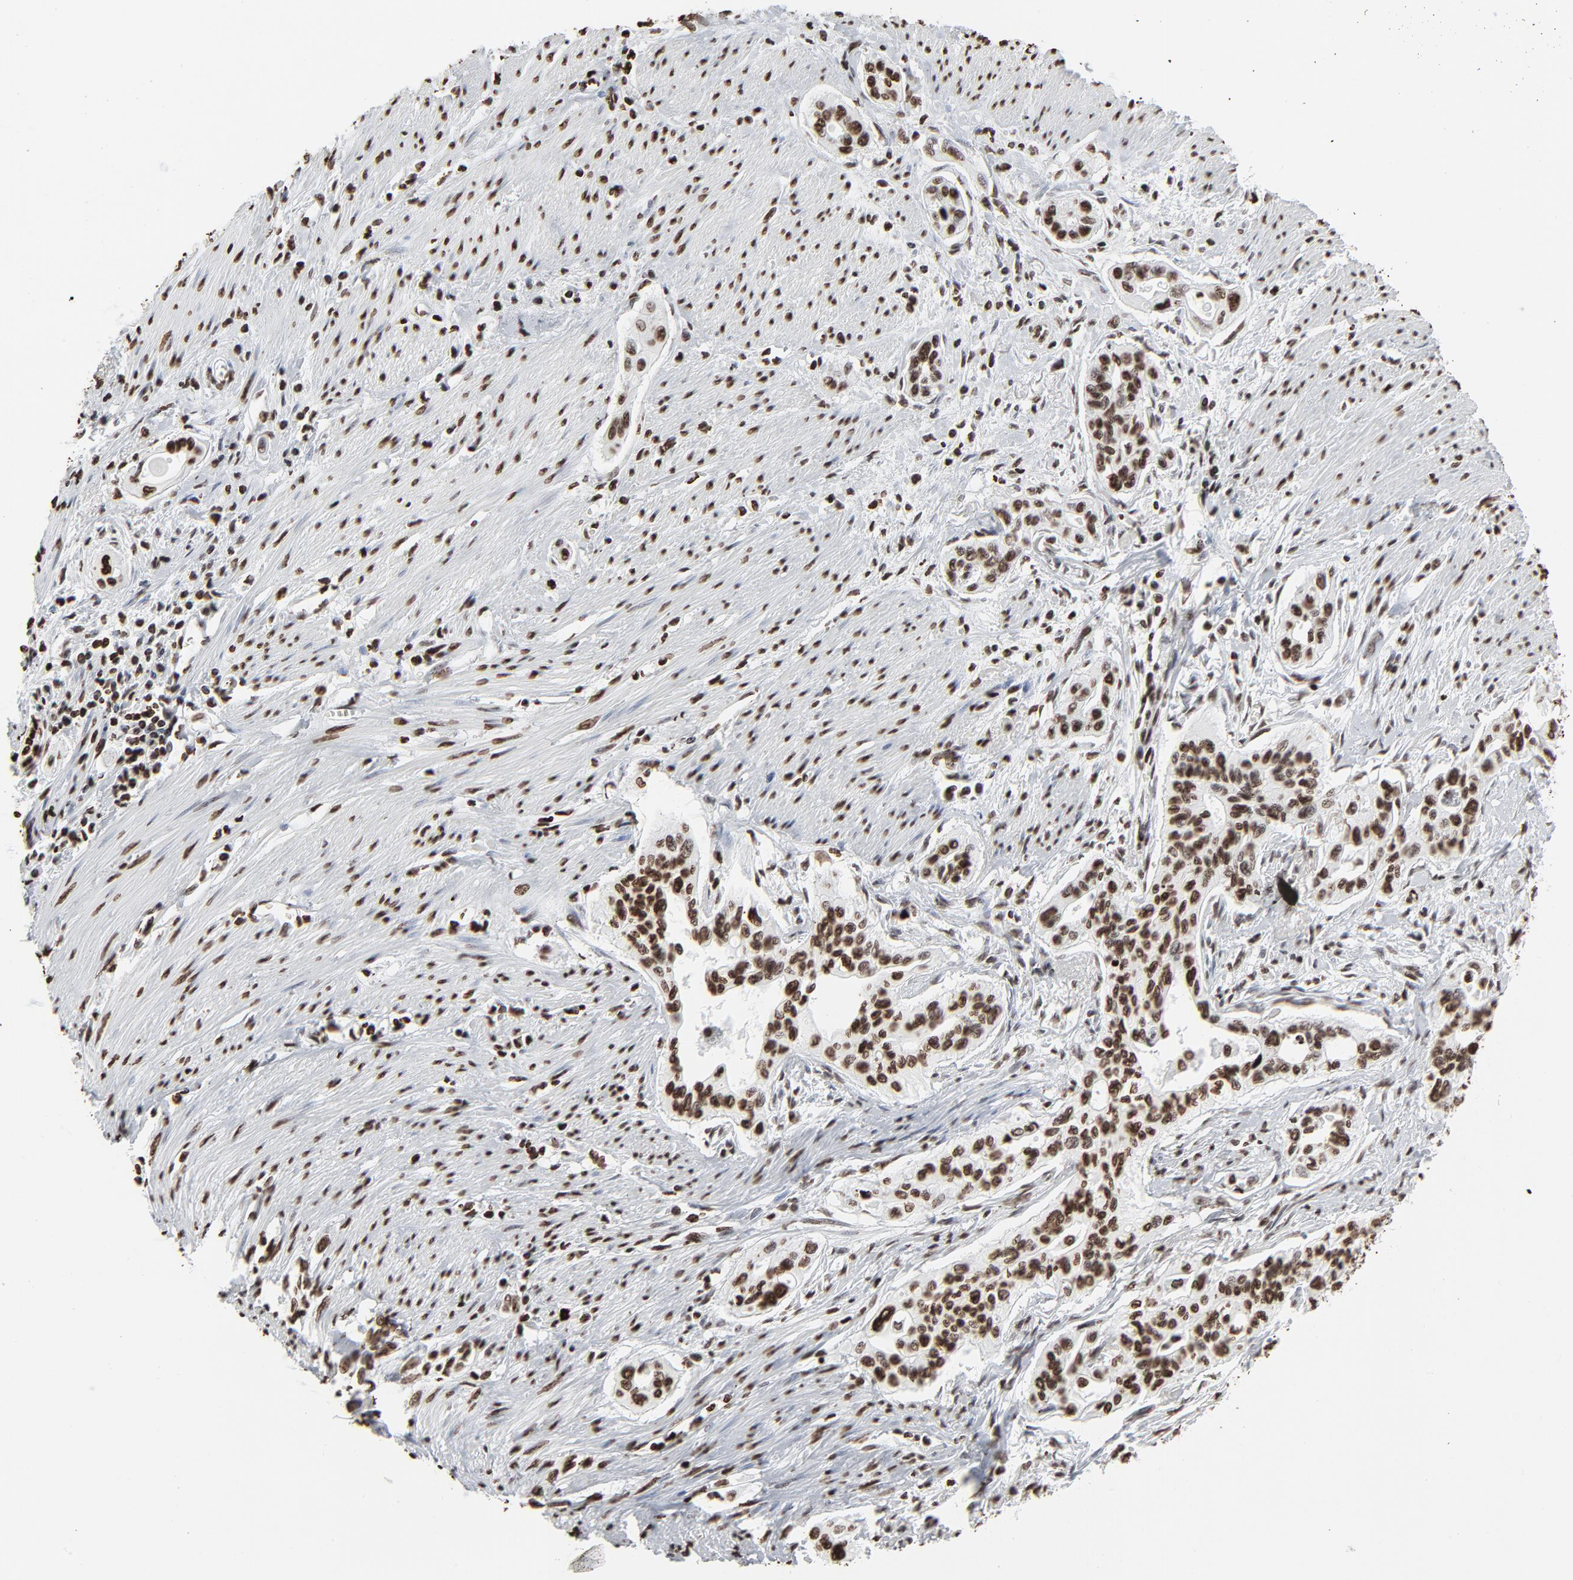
{"staining": {"intensity": "strong", "quantity": ">75%", "location": "nuclear"}, "tissue": "pancreatic cancer", "cell_type": "Tumor cells", "image_type": "cancer", "snomed": [{"axis": "morphology", "description": "Adenocarcinoma, NOS"}, {"axis": "topography", "description": "Pancreas"}], "caption": "A photomicrograph showing strong nuclear staining in about >75% of tumor cells in pancreatic cancer (adenocarcinoma), as visualized by brown immunohistochemical staining.", "gene": "H3-4", "patient": {"sex": "male", "age": 77}}